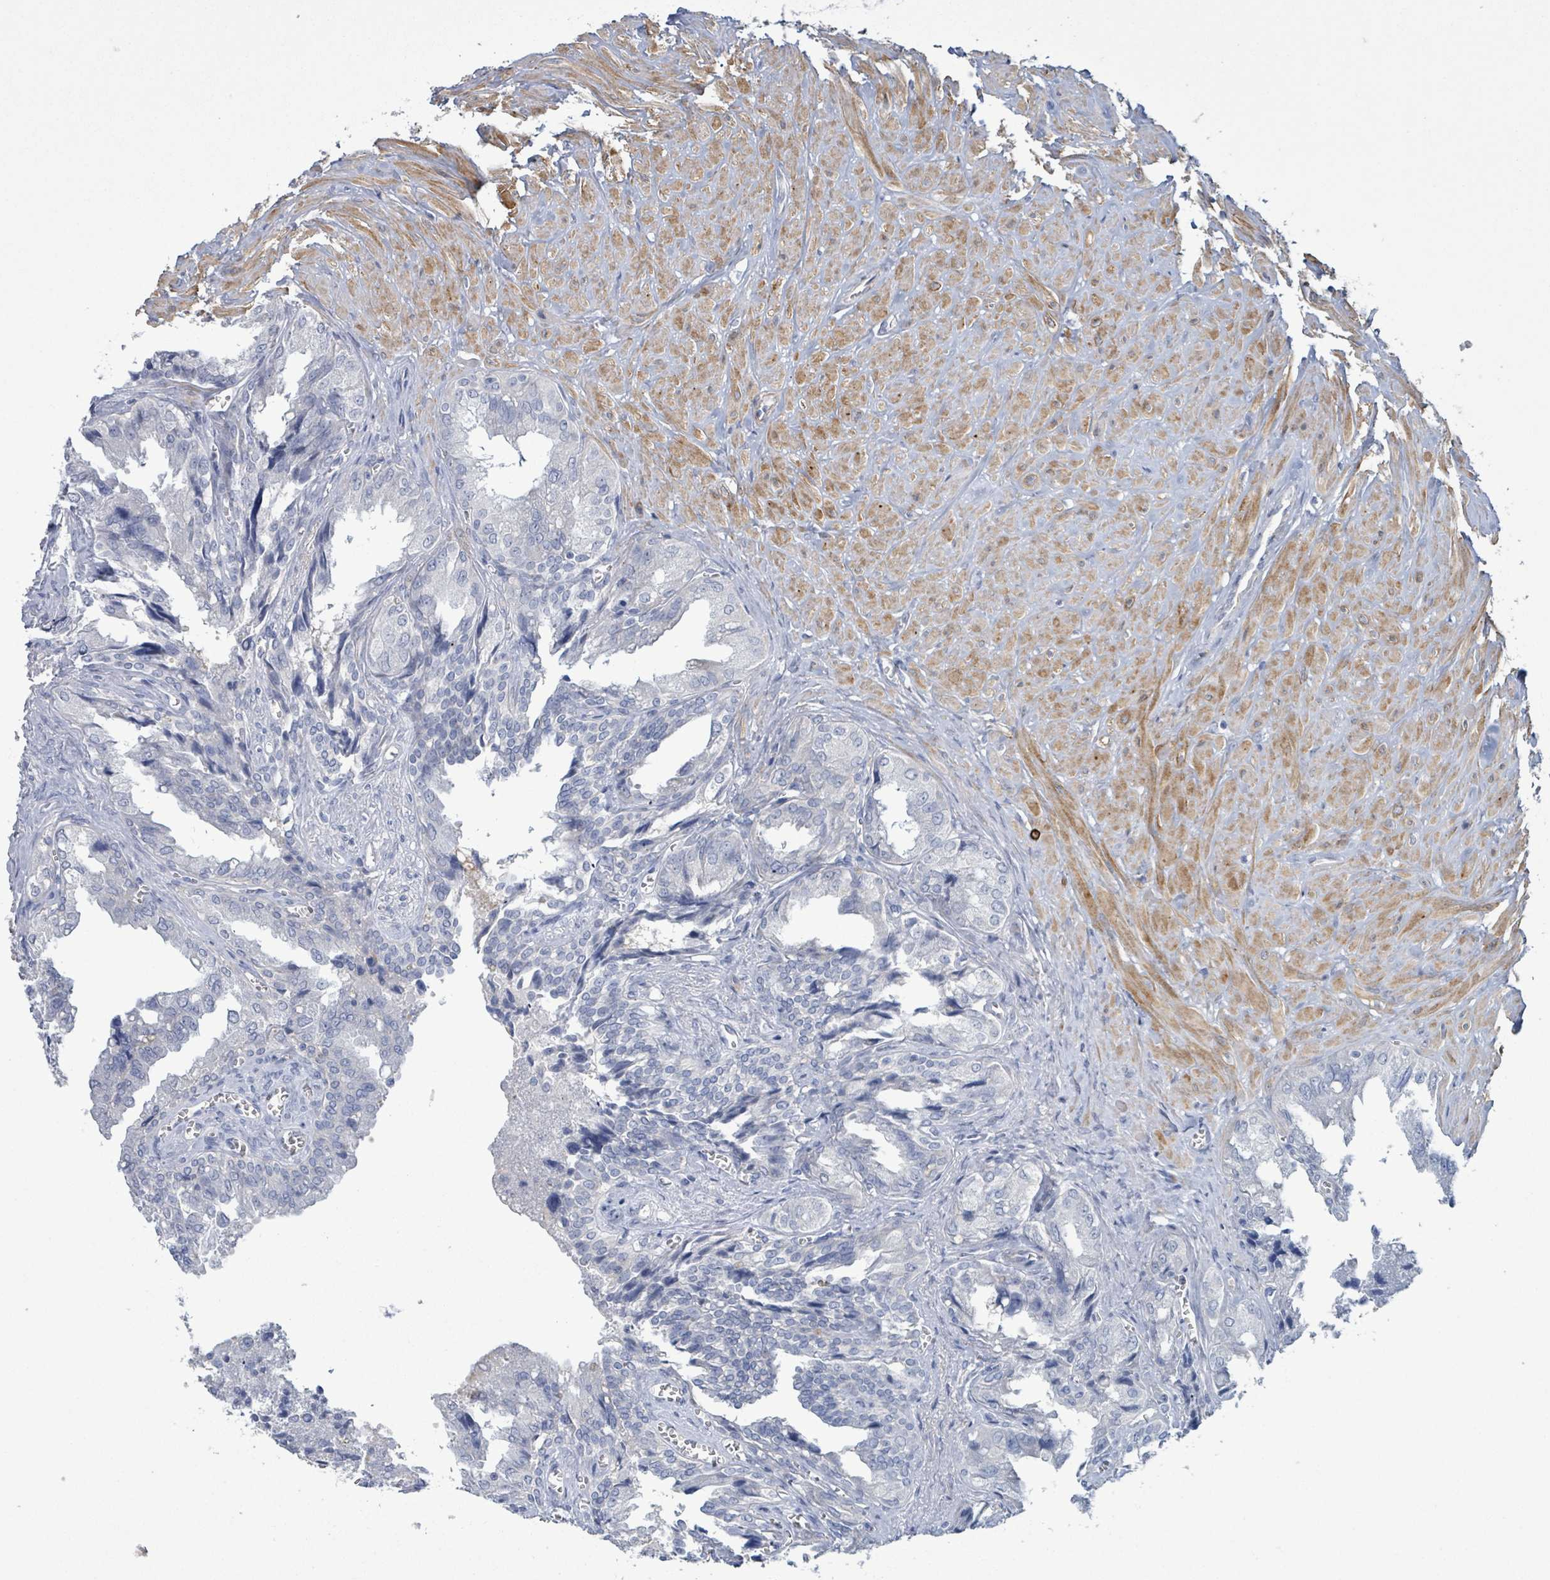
{"staining": {"intensity": "negative", "quantity": "none", "location": "none"}, "tissue": "seminal vesicle", "cell_type": "Glandular cells", "image_type": "normal", "snomed": [{"axis": "morphology", "description": "Normal tissue, NOS"}, {"axis": "topography", "description": "Seminal veicle"}], "caption": "The image exhibits no significant positivity in glandular cells of seminal vesicle.", "gene": "PKLR", "patient": {"sex": "male", "age": 67}}